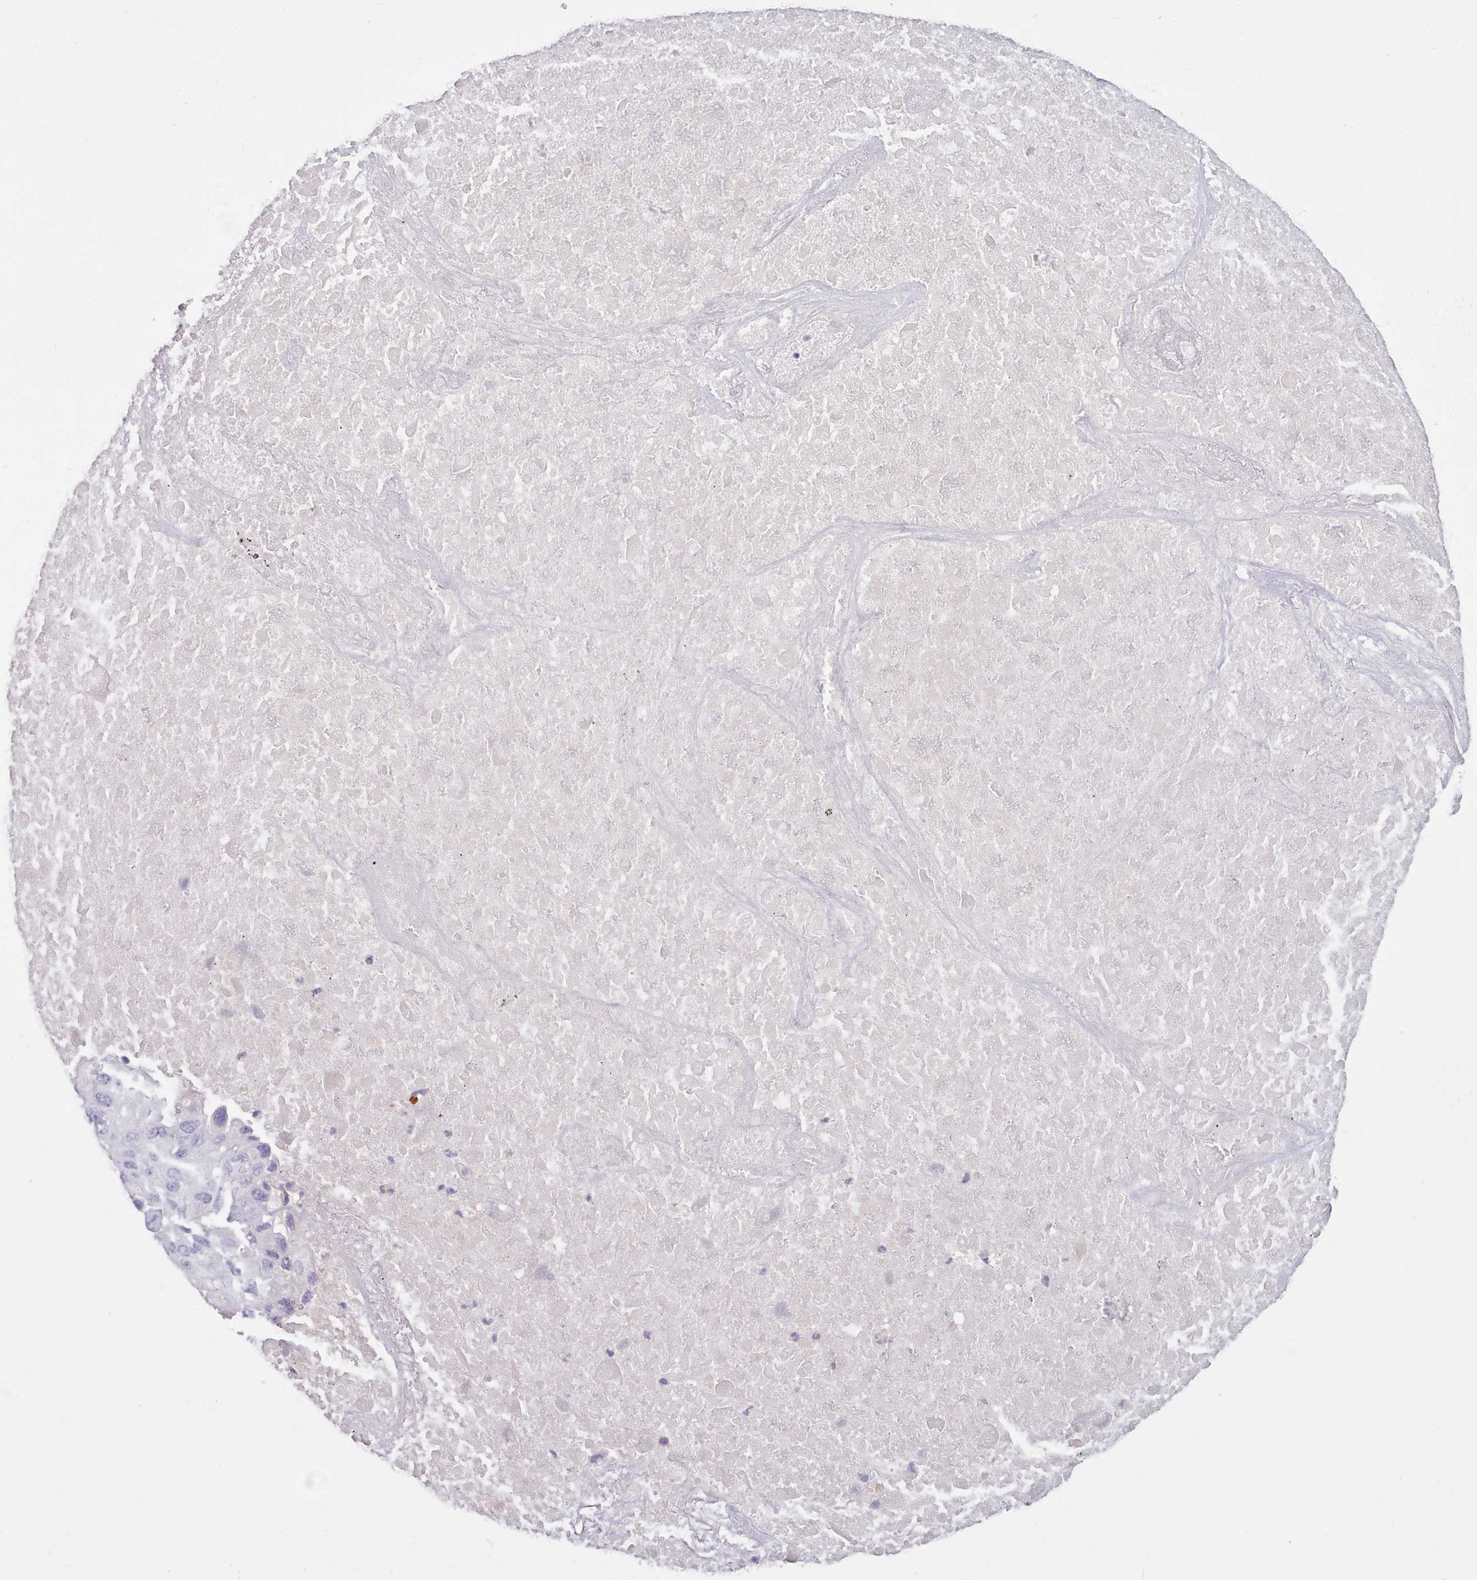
{"staining": {"intensity": "negative", "quantity": "none", "location": "none"}, "tissue": "lung cancer", "cell_type": "Tumor cells", "image_type": "cancer", "snomed": [{"axis": "morphology", "description": "Squamous cell carcinoma, NOS"}, {"axis": "topography", "description": "Lung"}], "caption": "Lung cancer (squamous cell carcinoma) stained for a protein using IHC exhibits no expression tumor cells.", "gene": "ZNF43", "patient": {"sex": "female", "age": 73}}